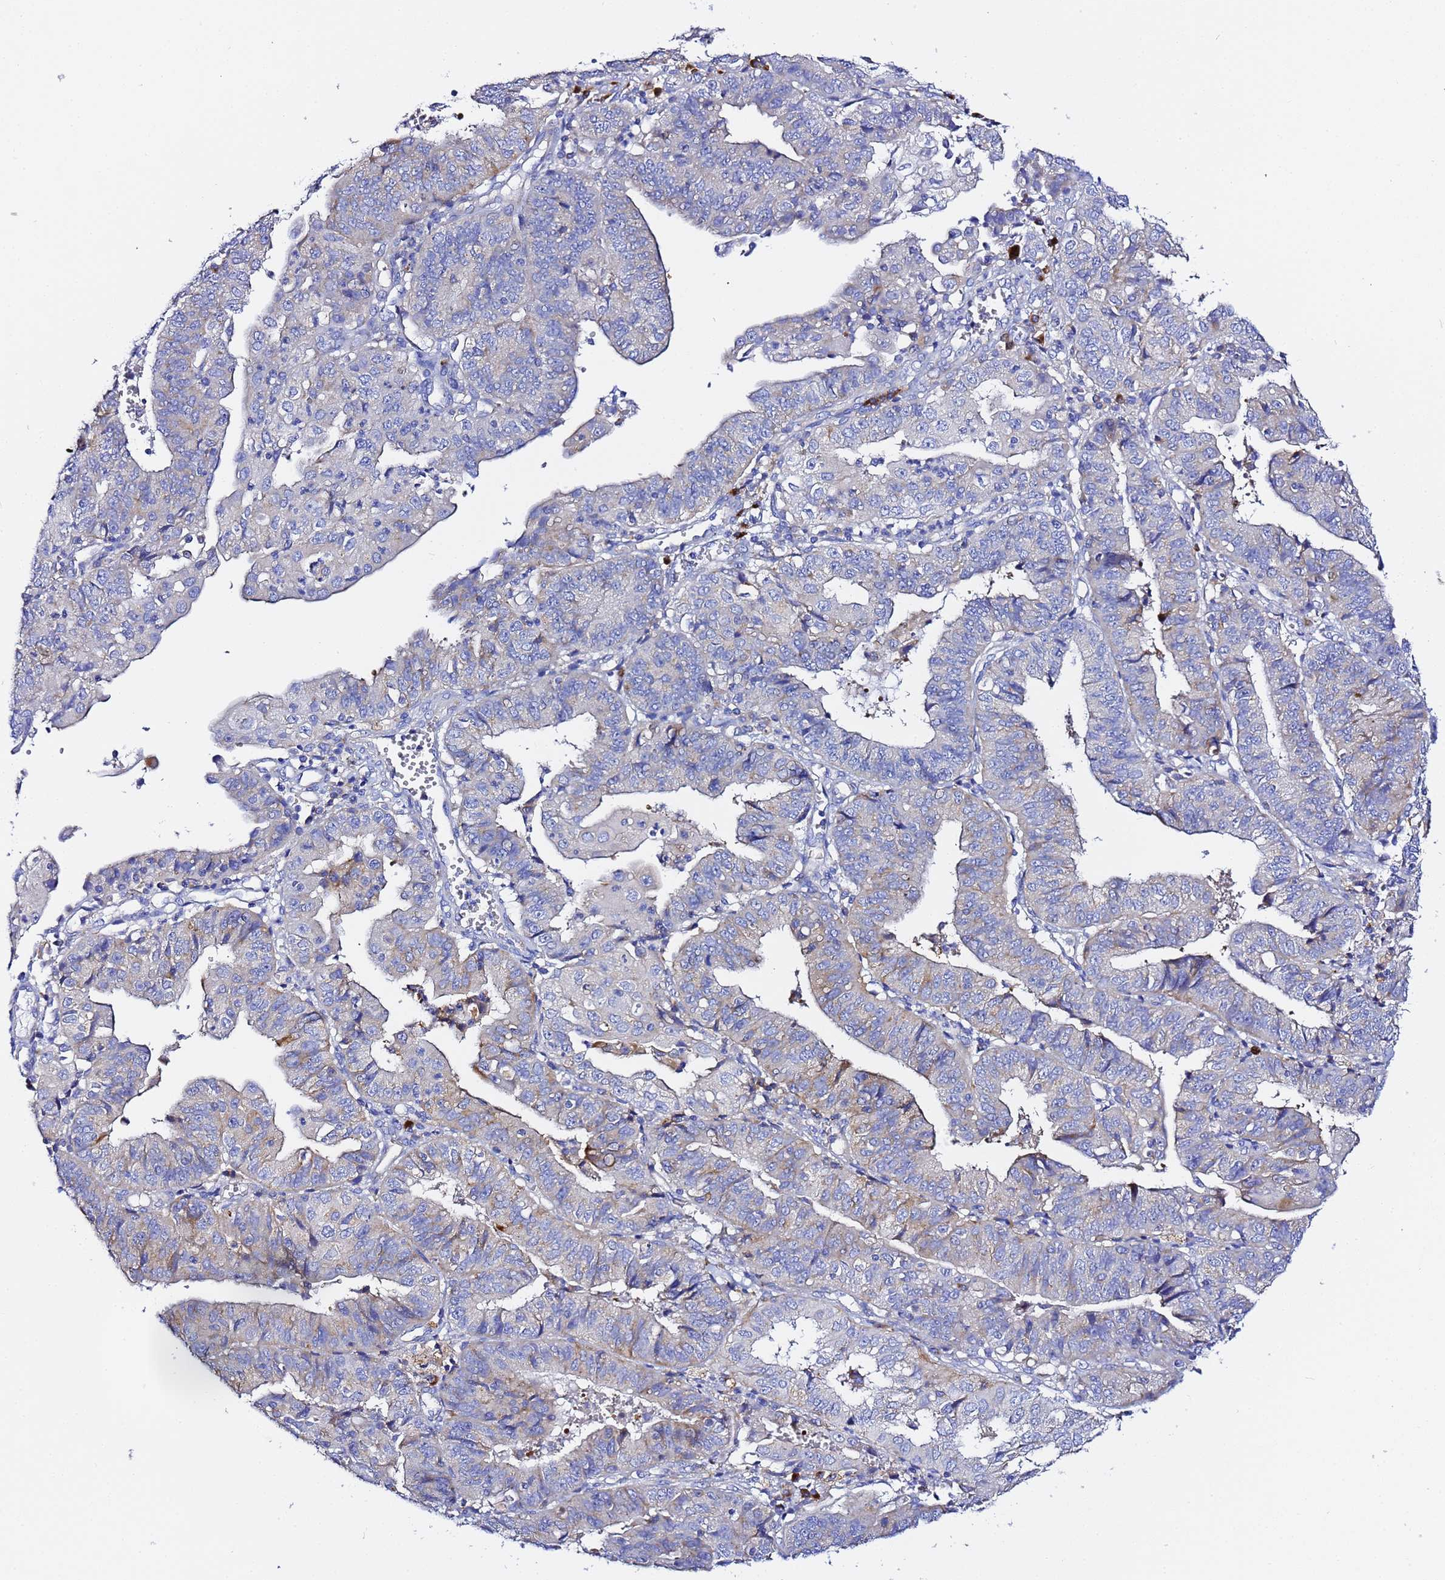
{"staining": {"intensity": "weak", "quantity": "<25%", "location": "cytoplasmic/membranous"}, "tissue": "endometrial cancer", "cell_type": "Tumor cells", "image_type": "cancer", "snomed": [{"axis": "morphology", "description": "Adenocarcinoma, NOS"}, {"axis": "topography", "description": "Endometrium"}], "caption": "This micrograph is of endometrial cancer stained with IHC to label a protein in brown with the nuclei are counter-stained blue. There is no staining in tumor cells. Brightfield microscopy of IHC stained with DAB (brown) and hematoxylin (blue), captured at high magnification.", "gene": "VTI1B", "patient": {"sex": "female", "age": 56}}